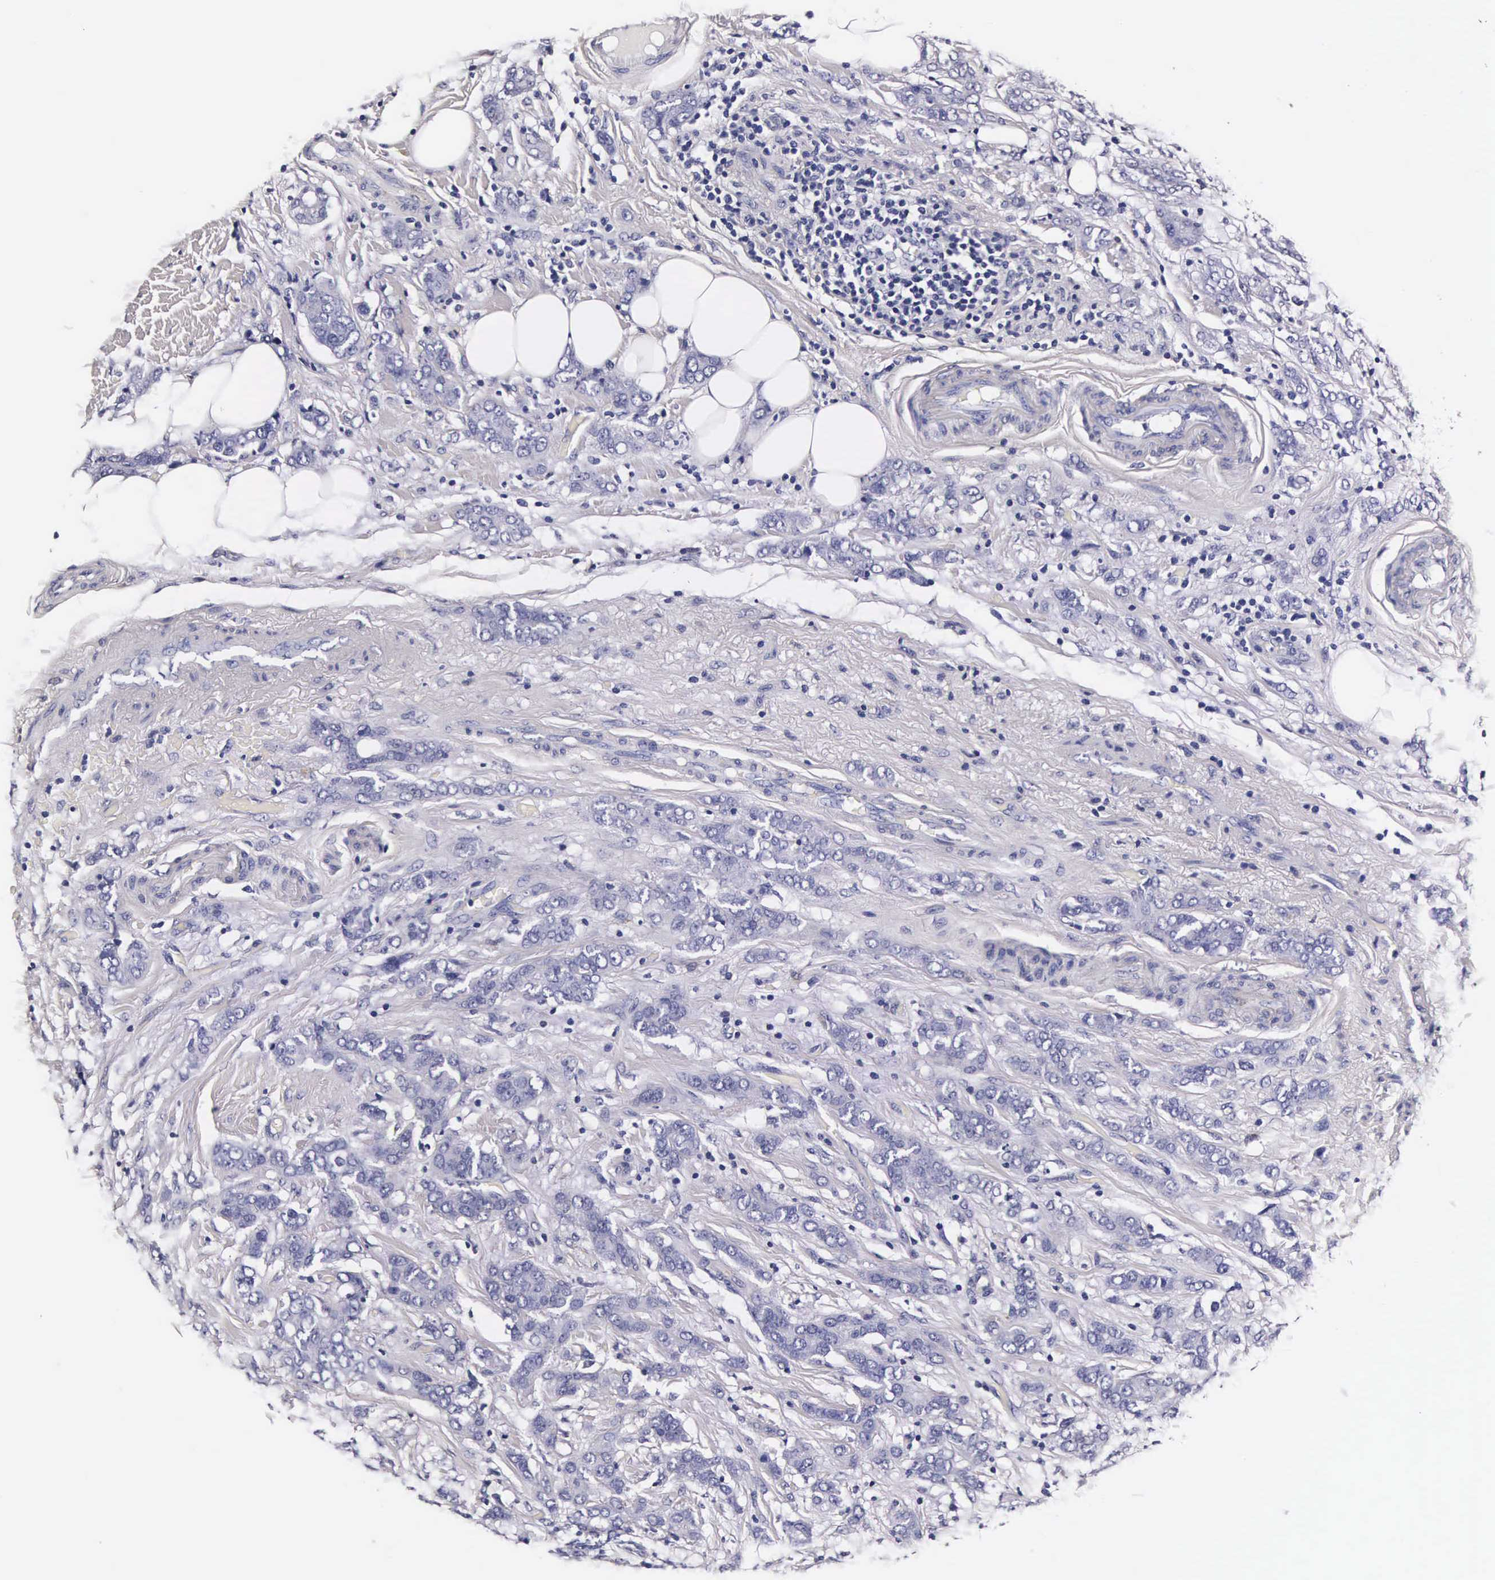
{"staining": {"intensity": "negative", "quantity": "none", "location": "none"}, "tissue": "breast cancer", "cell_type": "Tumor cells", "image_type": "cancer", "snomed": [{"axis": "morphology", "description": "Duct carcinoma"}, {"axis": "topography", "description": "Breast"}], "caption": "This is an immunohistochemistry micrograph of human breast cancer (infiltrating ductal carcinoma). There is no staining in tumor cells.", "gene": "CTSB", "patient": {"sex": "female", "age": 53}}